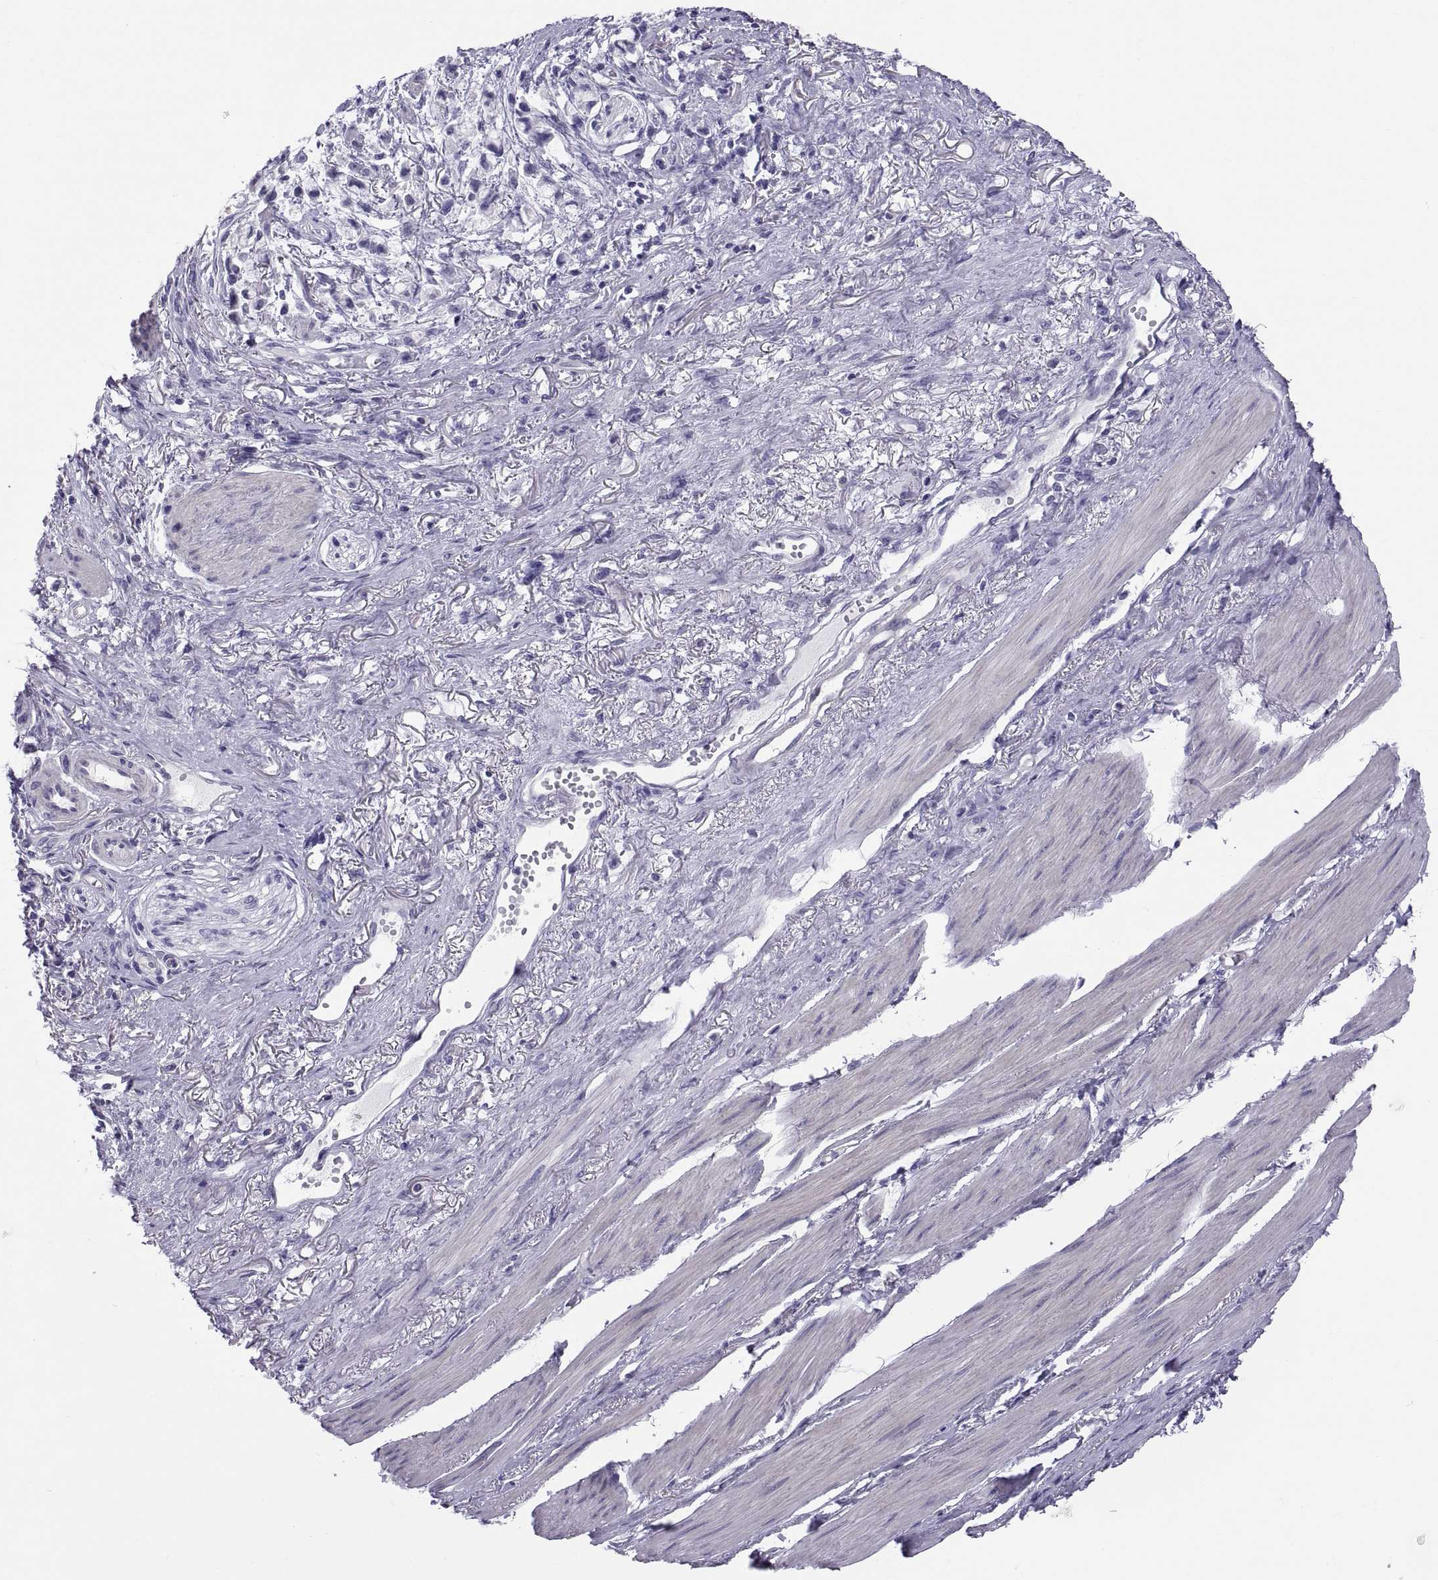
{"staining": {"intensity": "negative", "quantity": "none", "location": "none"}, "tissue": "stomach cancer", "cell_type": "Tumor cells", "image_type": "cancer", "snomed": [{"axis": "morphology", "description": "Adenocarcinoma, NOS"}, {"axis": "topography", "description": "Stomach"}], "caption": "Stomach cancer was stained to show a protein in brown. There is no significant staining in tumor cells. (DAB (3,3'-diaminobenzidine) IHC visualized using brightfield microscopy, high magnification).", "gene": "RNASE12", "patient": {"sex": "female", "age": 81}}